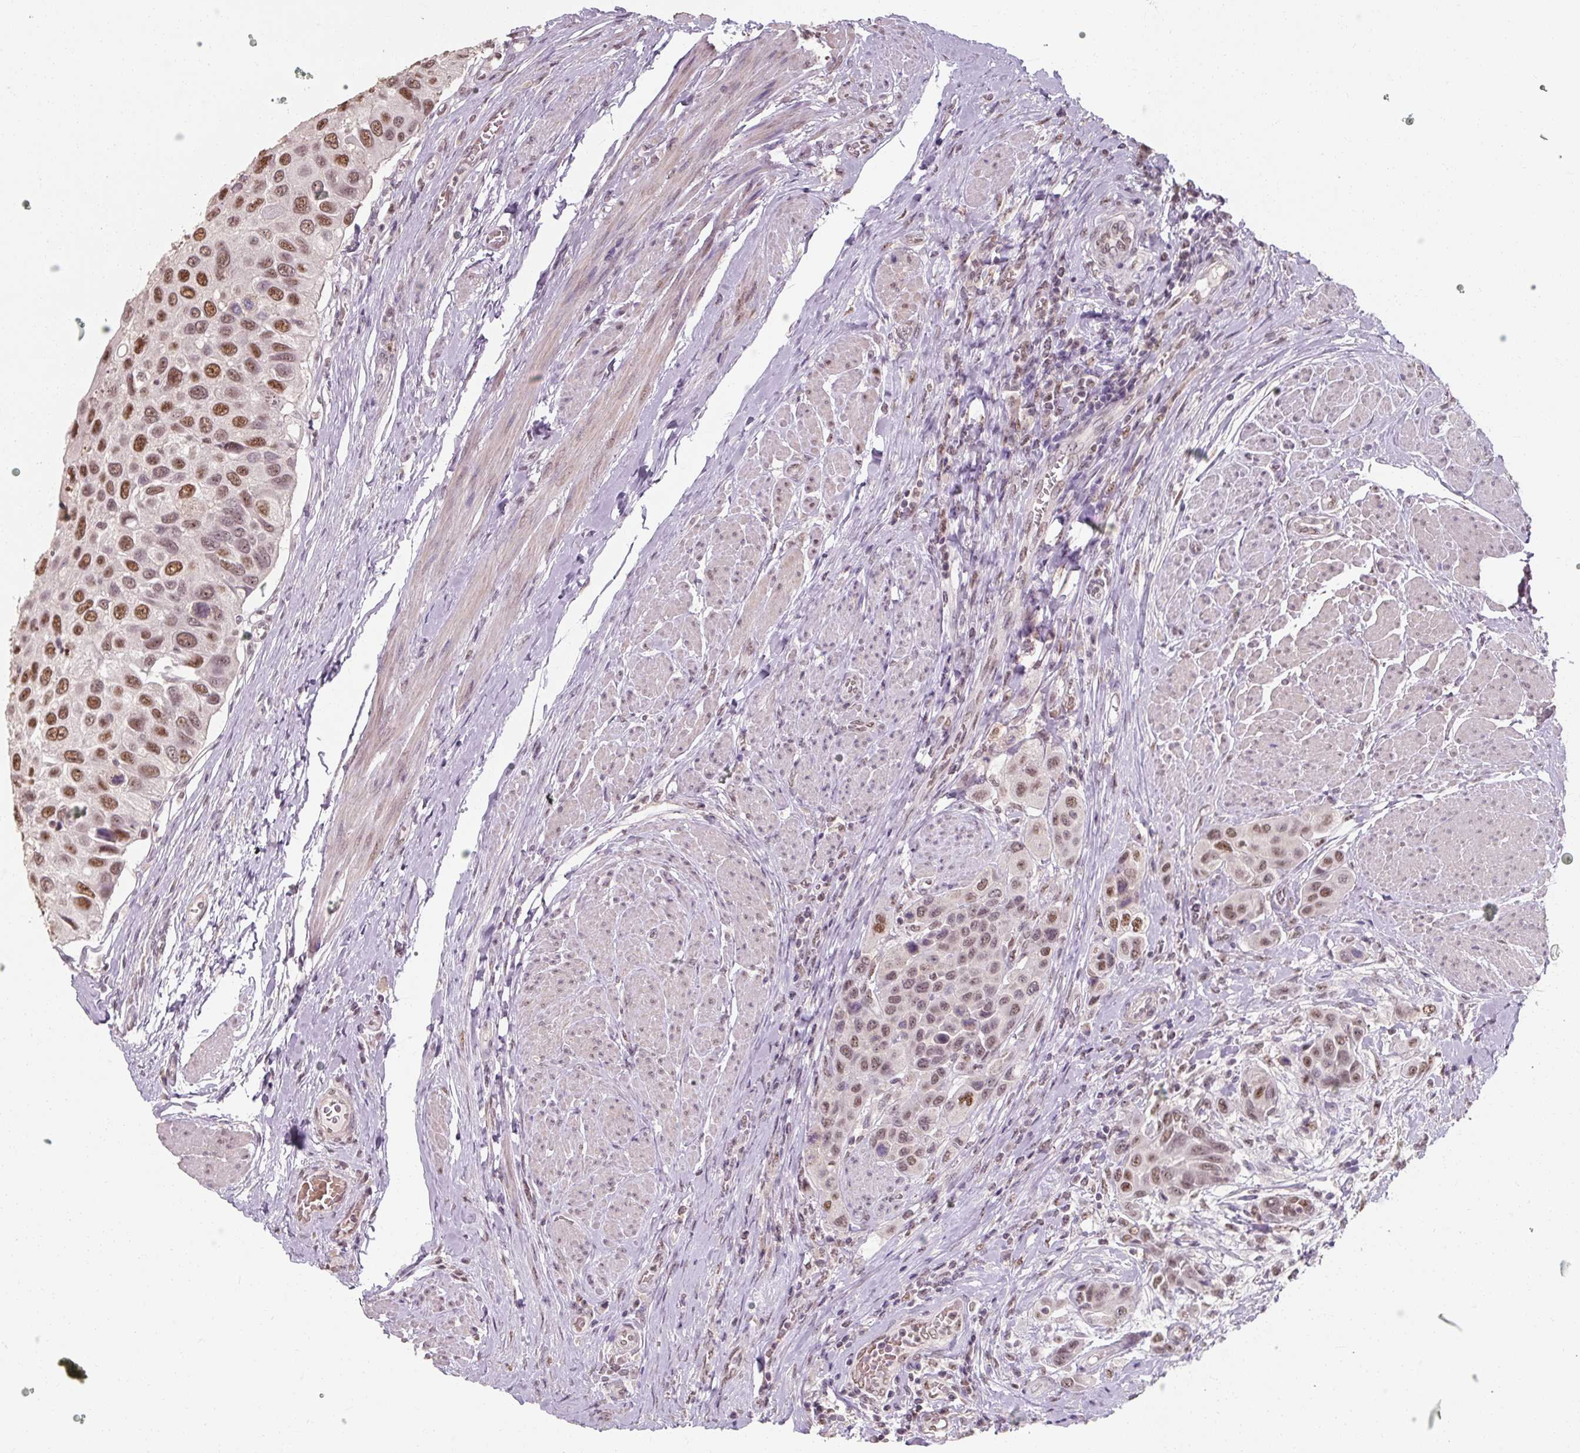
{"staining": {"intensity": "moderate", "quantity": ">75%", "location": "nuclear"}, "tissue": "urothelial cancer", "cell_type": "Tumor cells", "image_type": "cancer", "snomed": [{"axis": "morphology", "description": "Urothelial carcinoma, High grade"}, {"axis": "topography", "description": "Urinary bladder"}], "caption": "High-power microscopy captured an immunohistochemistry (IHC) image of urothelial cancer, revealing moderate nuclear positivity in approximately >75% of tumor cells. (DAB = brown stain, brightfield microscopy at high magnification).", "gene": "ZFTRAF1", "patient": {"sex": "male", "age": 50}}